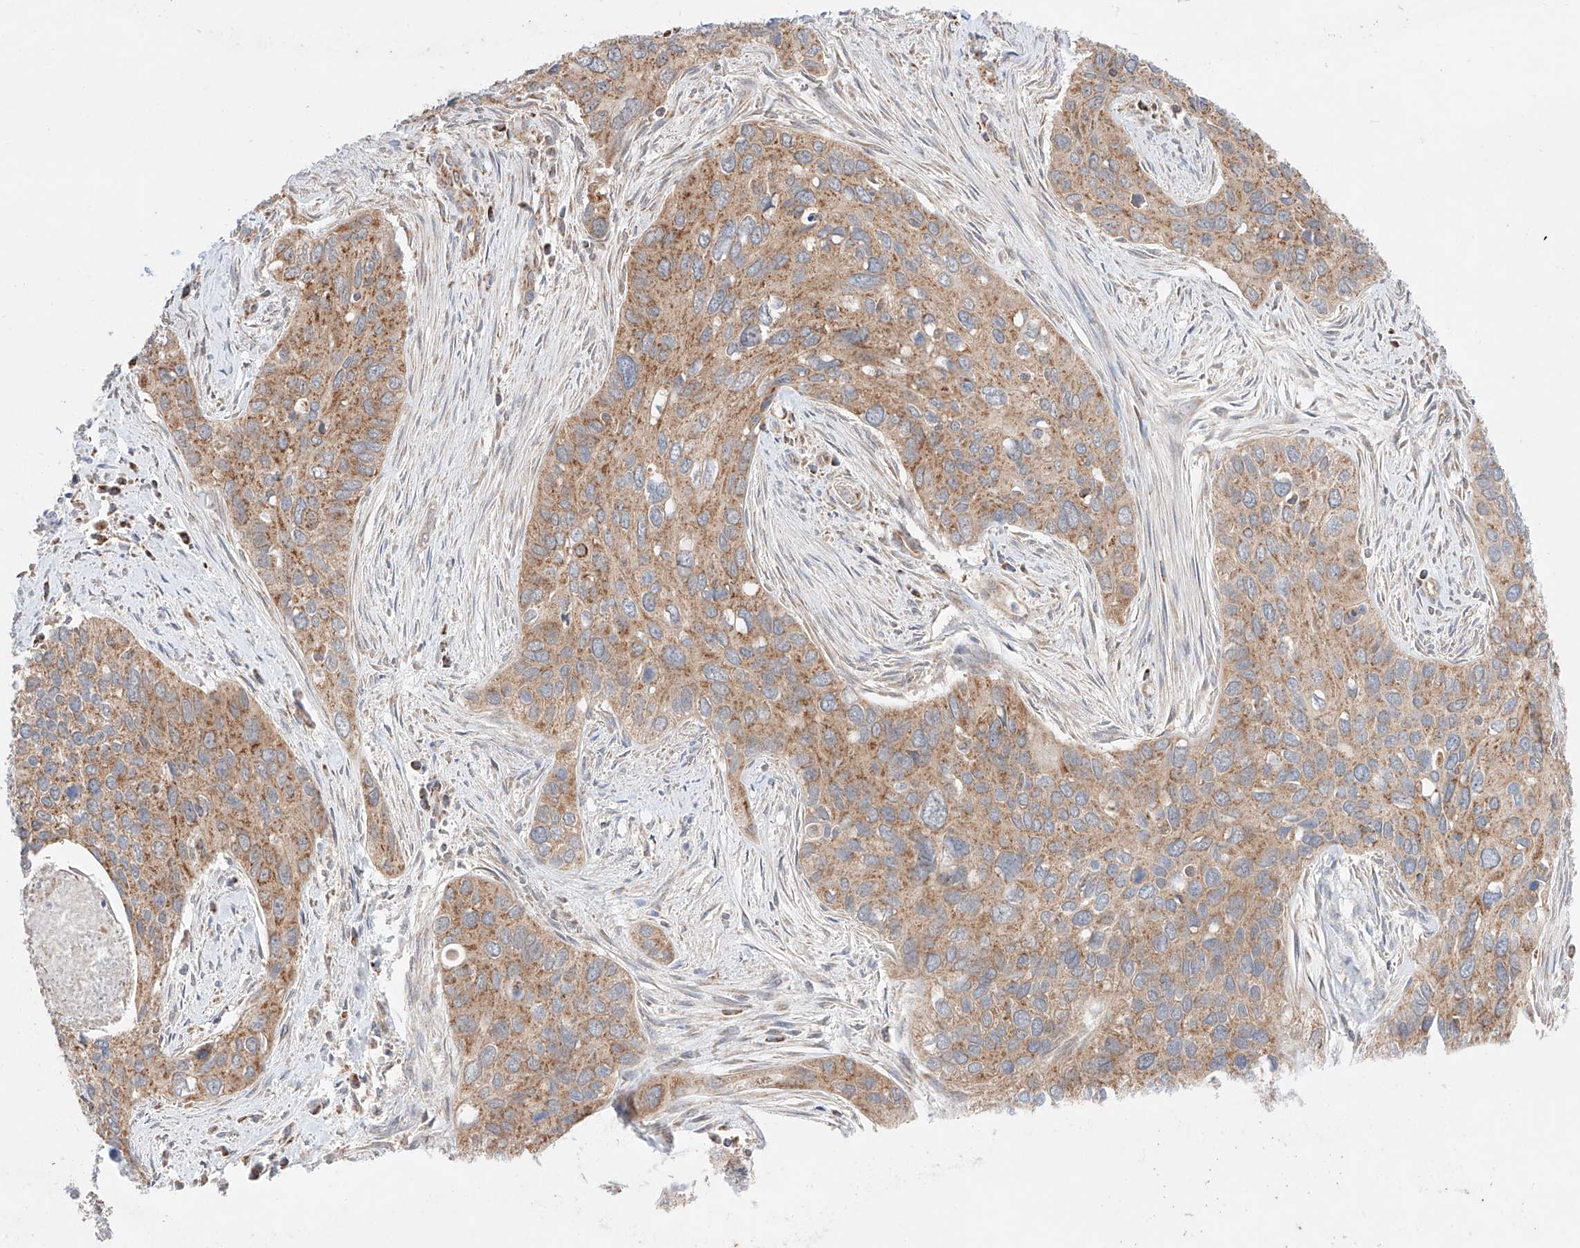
{"staining": {"intensity": "moderate", "quantity": ">75%", "location": "cytoplasmic/membranous"}, "tissue": "cervical cancer", "cell_type": "Tumor cells", "image_type": "cancer", "snomed": [{"axis": "morphology", "description": "Squamous cell carcinoma, NOS"}, {"axis": "topography", "description": "Cervix"}], "caption": "About >75% of tumor cells in human squamous cell carcinoma (cervical) demonstrate moderate cytoplasmic/membranous protein positivity as visualized by brown immunohistochemical staining.", "gene": "KTI12", "patient": {"sex": "female", "age": 55}}